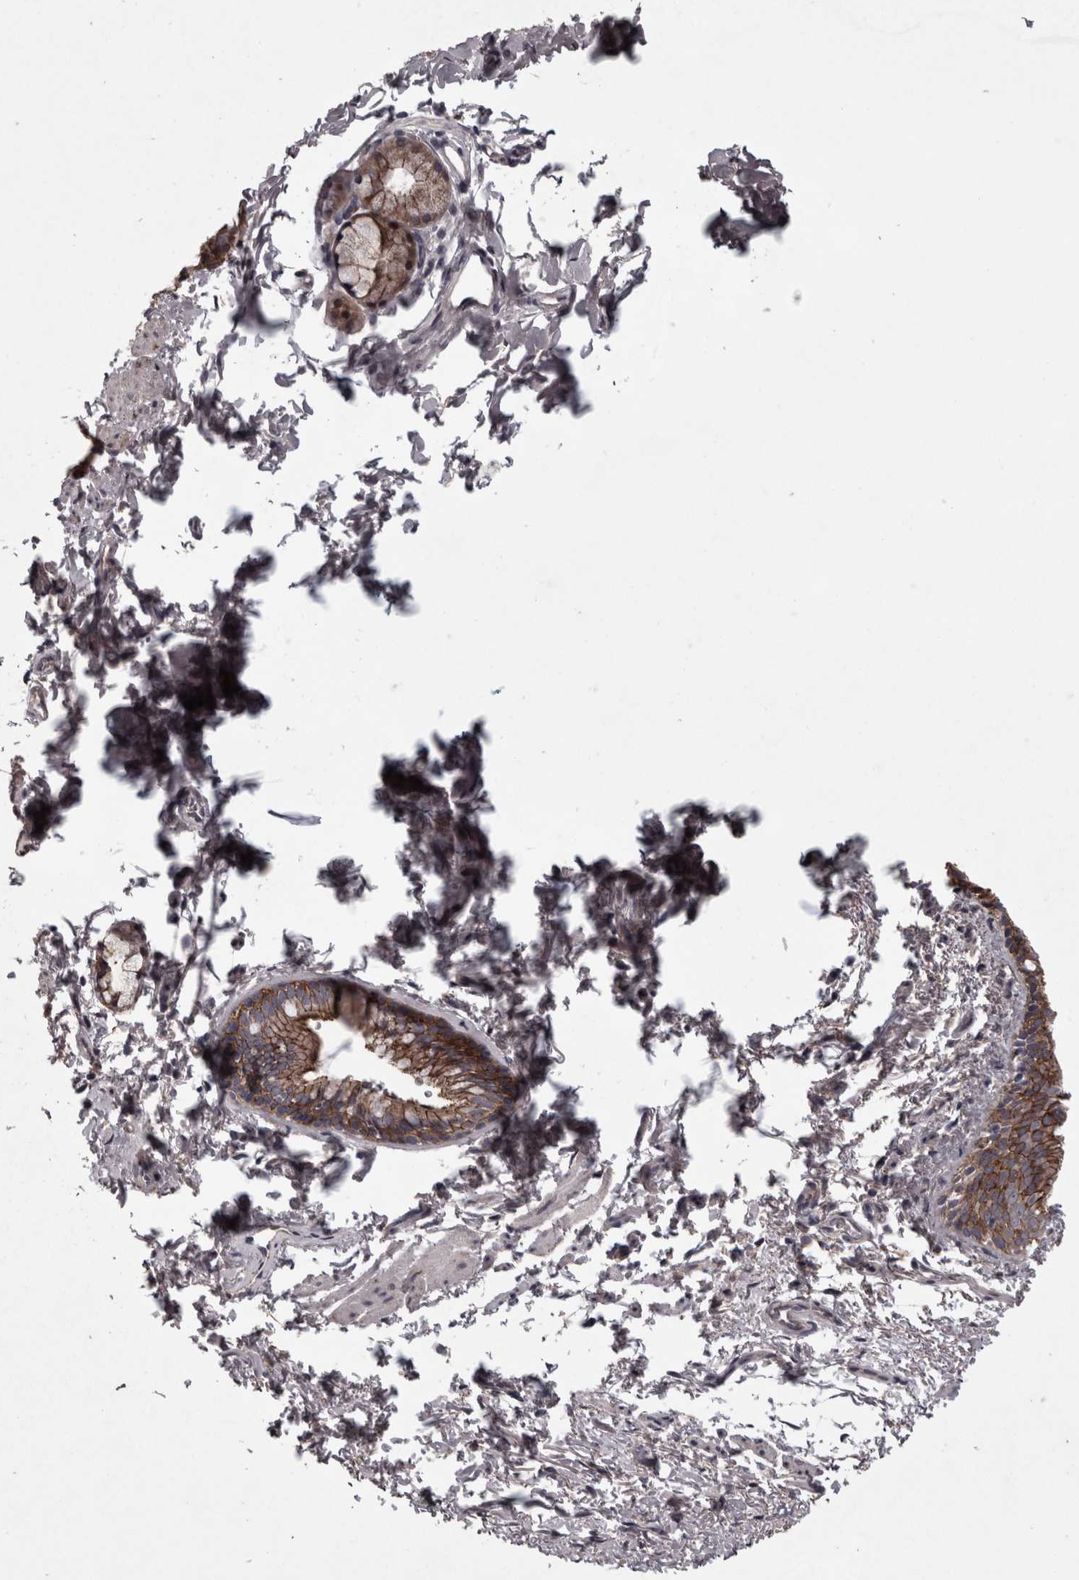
{"staining": {"intensity": "moderate", "quantity": ">75%", "location": "cytoplasmic/membranous"}, "tissue": "bronchus", "cell_type": "Respiratory epithelial cells", "image_type": "normal", "snomed": [{"axis": "morphology", "description": "Normal tissue, NOS"}, {"axis": "topography", "description": "Cartilage tissue"}, {"axis": "topography", "description": "Bronchus"}, {"axis": "topography", "description": "Lung"}], "caption": "Bronchus stained with a protein marker shows moderate staining in respiratory epithelial cells.", "gene": "PCDH17", "patient": {"sex": "male", "age": 64}}